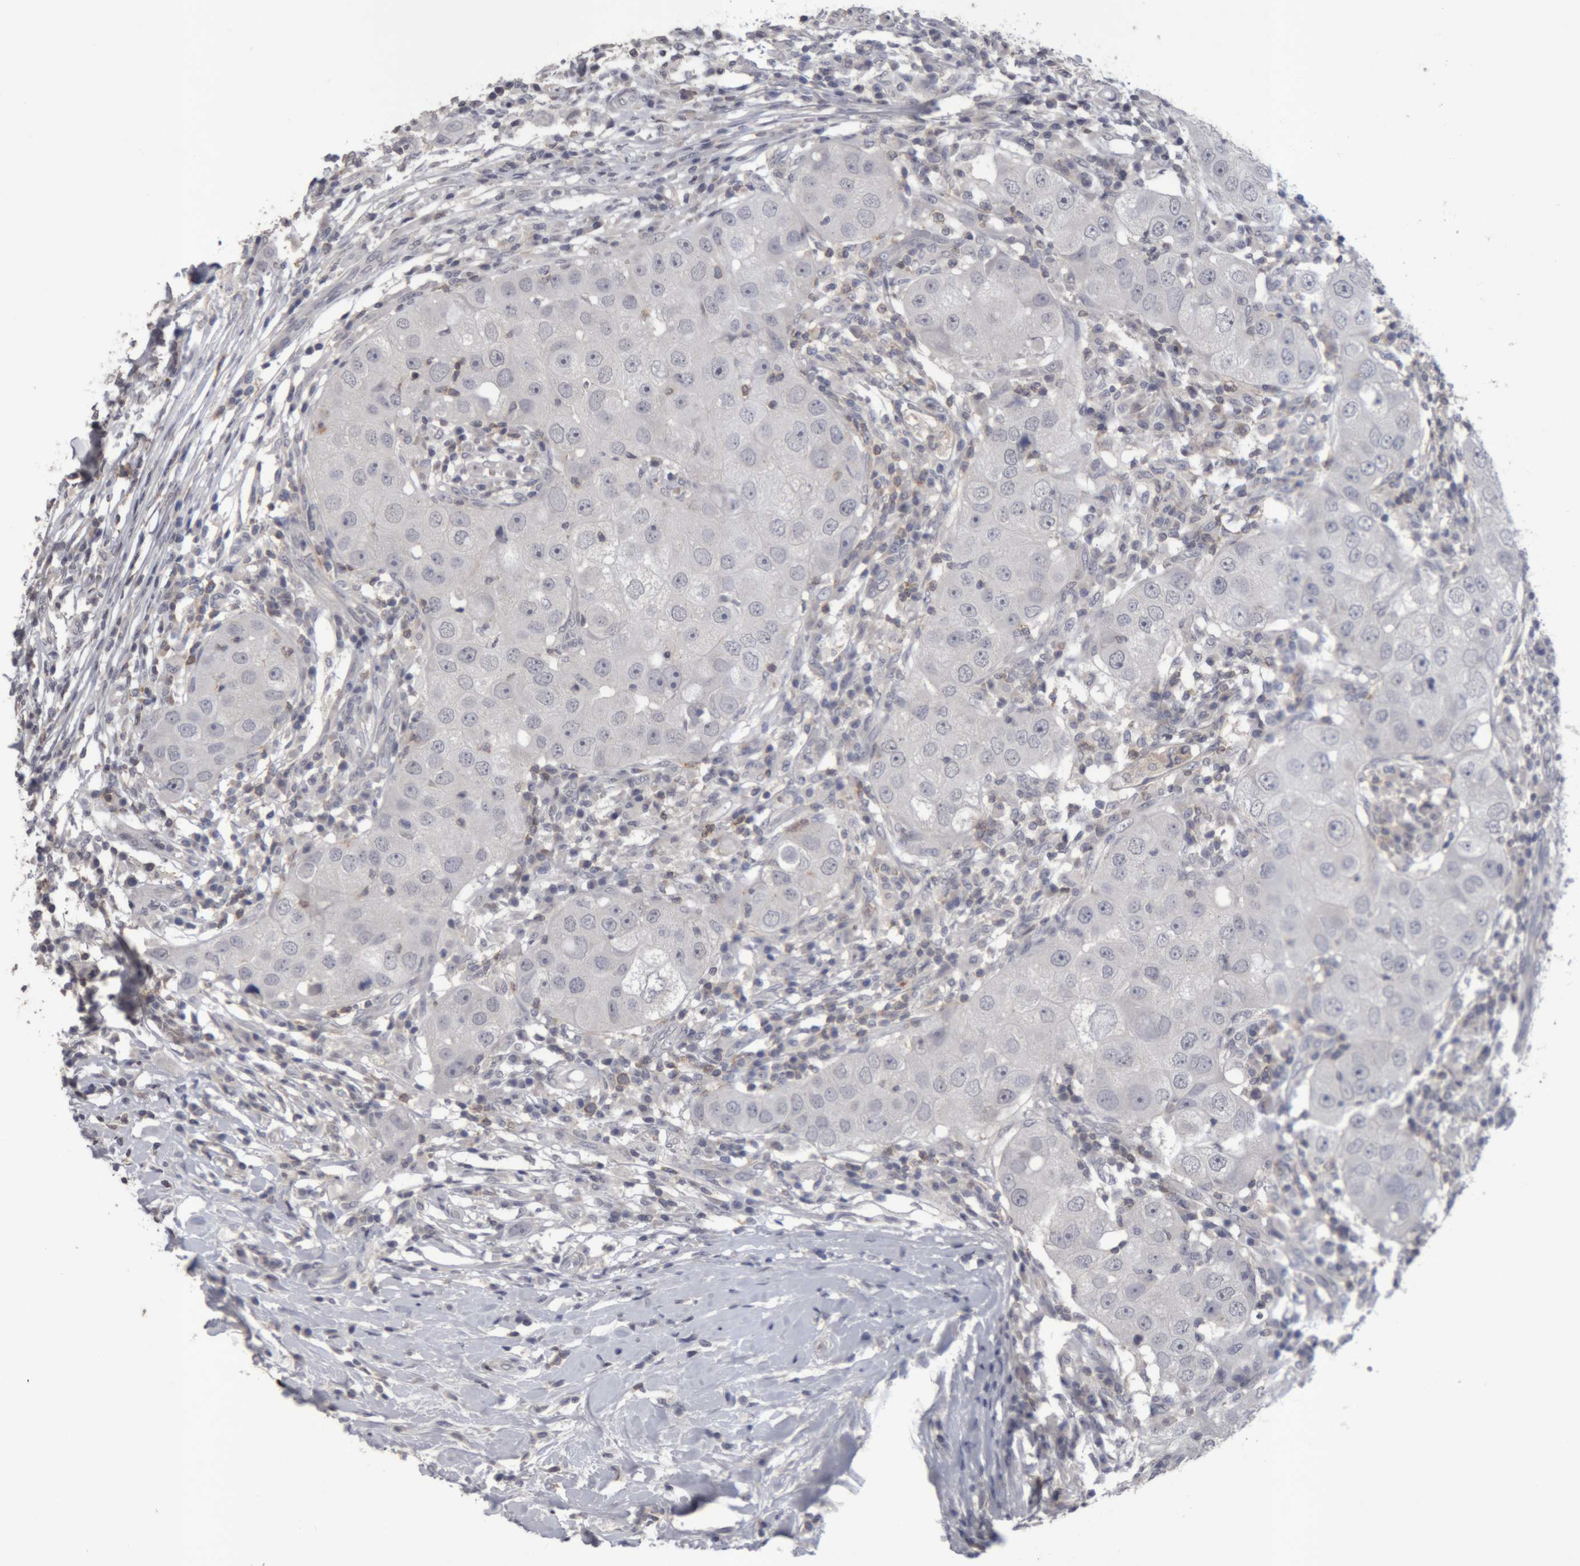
{"staining": {"intensity": "negative", "quantity": "none", "location": "none"}, "tissue": "breast cancer", "cell_type": "Tumor cells", "image_type": "cancer", "snomed": [{"axis": "morphology", "description": "Duct carcinoma"}, {"axis": "topography", "description": "Breast"}], "caption": "DAB (3,3'-diaminobenzidine) immunohistochemical staining of invasive ductal carcinoma (breast) displays no significant staining in tumor cells.", "gene": "NFATC2", "patient": {"sex": "female", "age": 27}}